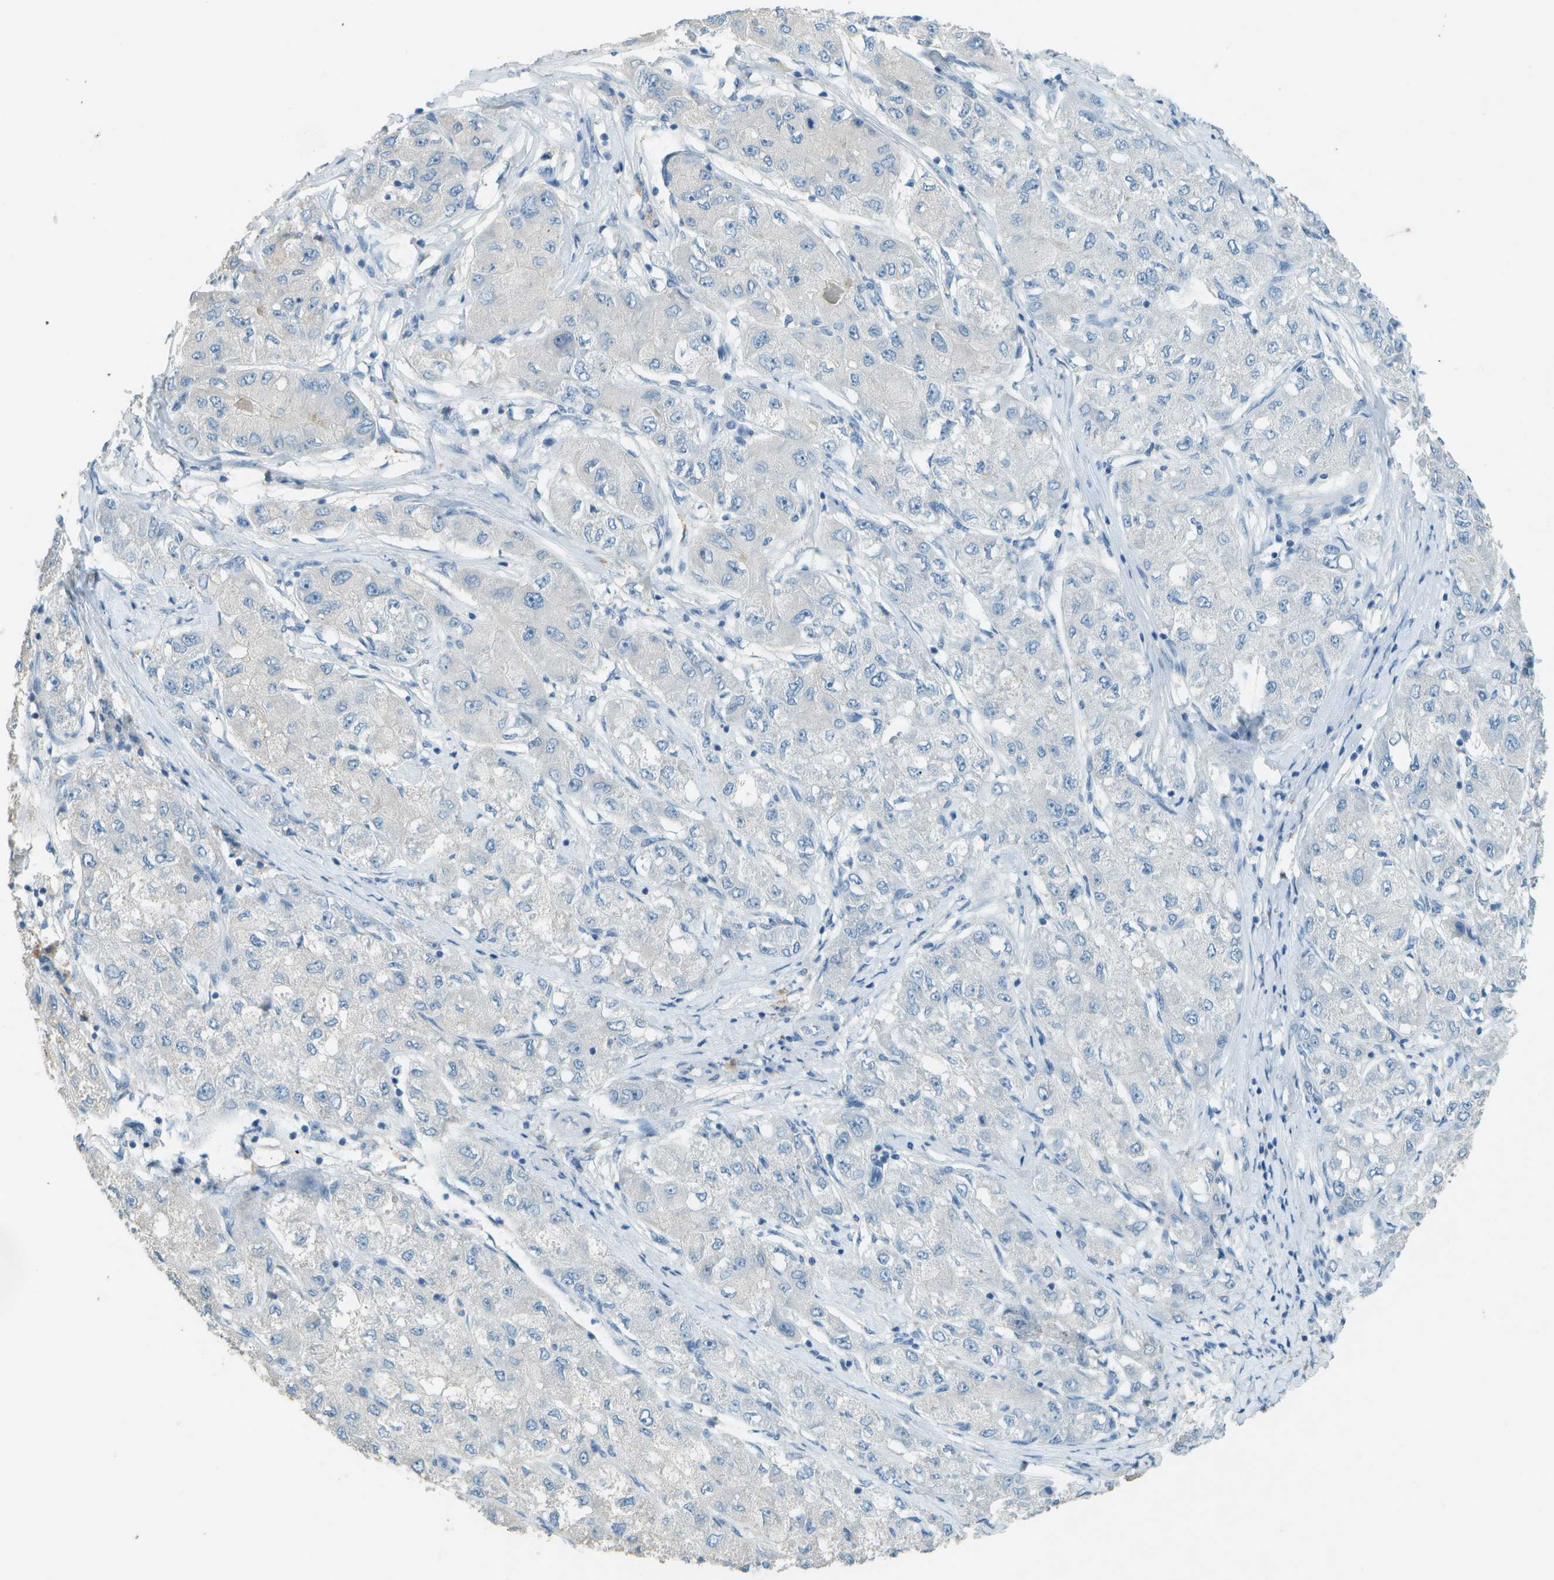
{"staining": {"intensity": "negative", "quantity": "none", "location": "none"}, "tissue": "liver cancer", "cell_type": "Tumor cells", "image_type": "cancer", "snomed": [{"axis": "morphology", "description": "Carcinoma, Hepatocellular, NOS"}, {"axis": "topography", "description": "Liver"}], "caption": "Tumor cells show no significant protein staining in liver hepatocellular carcinoma. (IHC, brightfield microscopy, high magnification).", "gene": "LGI2", "patient": {"sex": "male", "age": 80}}